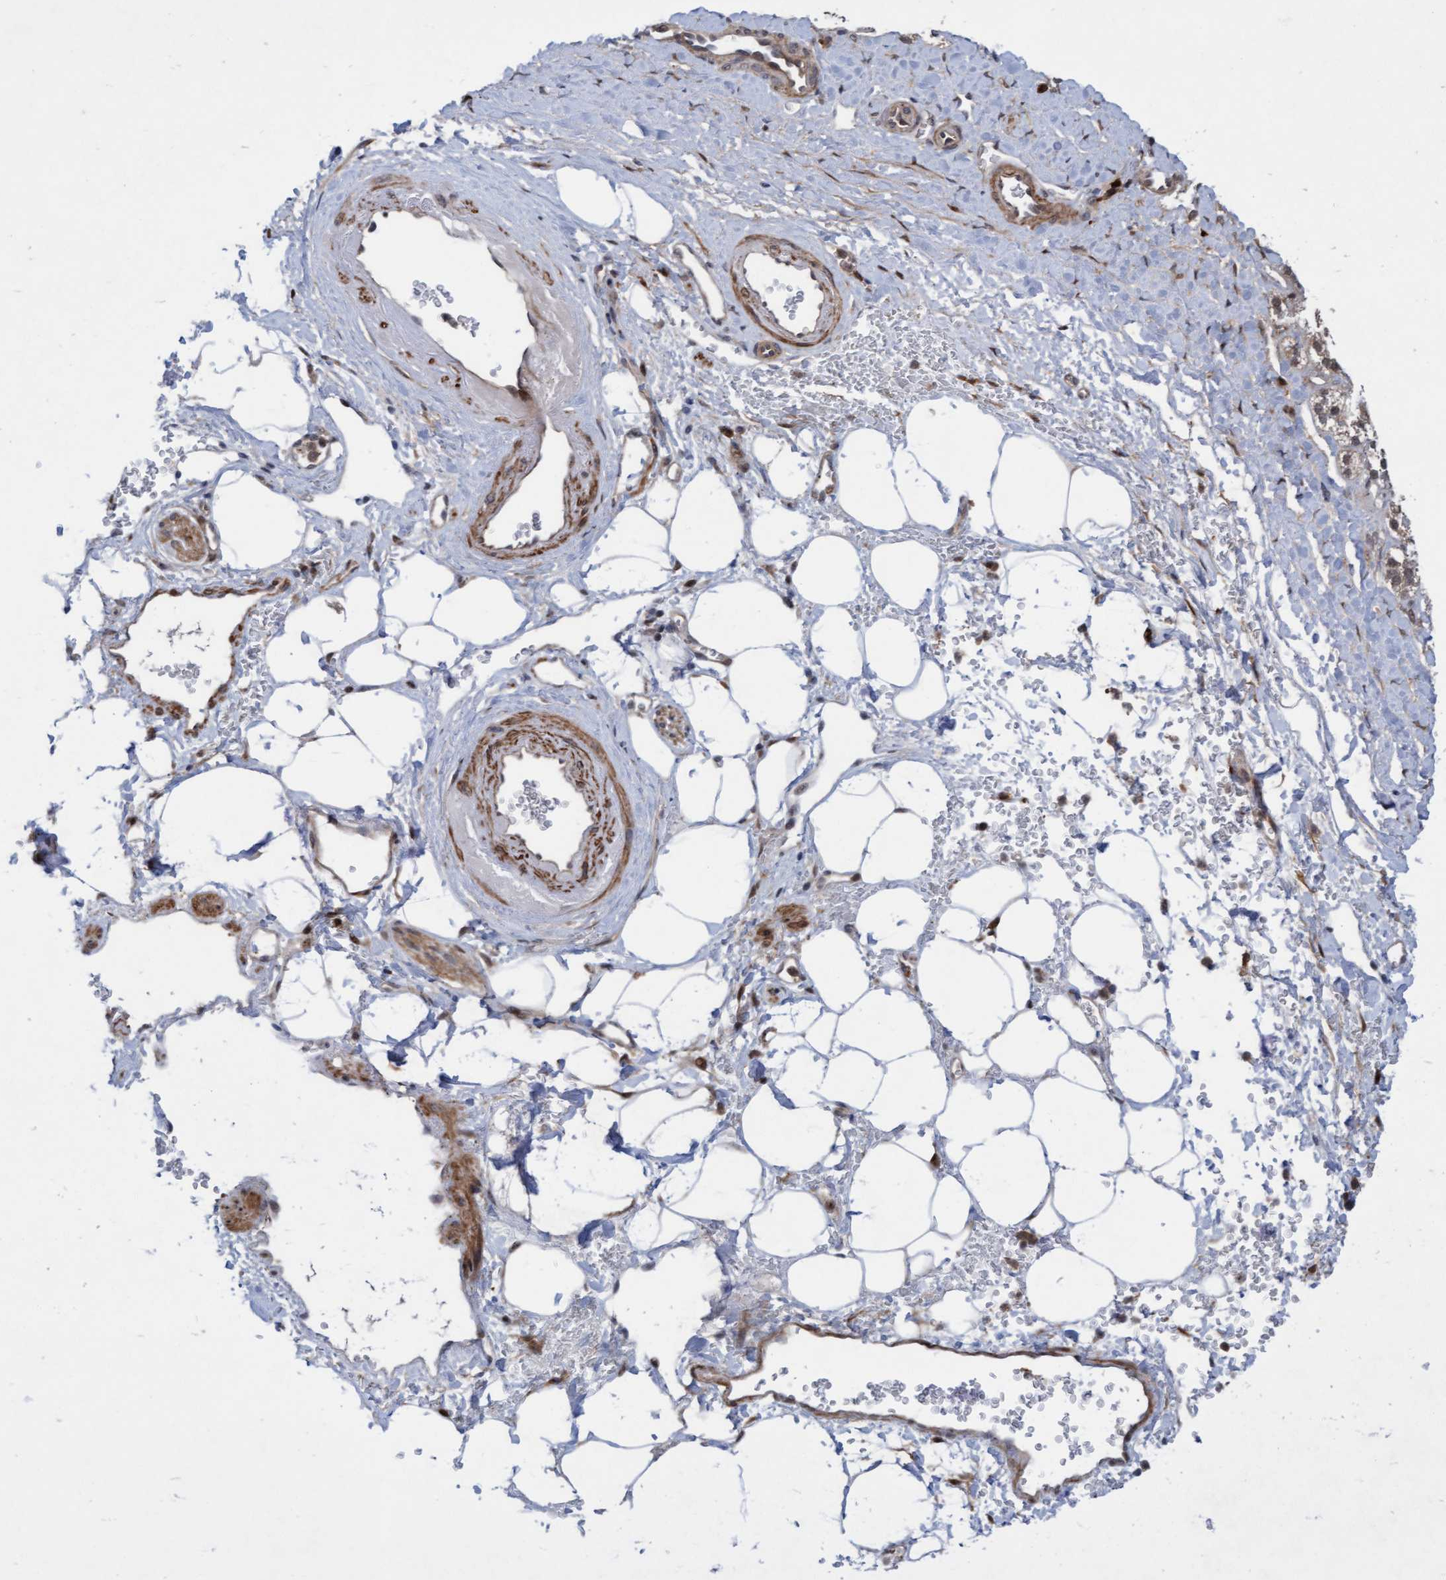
{"staining": {"intensity": "moderate", "quantity": "25%-75%", "location": "cytoplasmic/membranous,nuclear"}, "tissue": "adrenal gland", "cell_type": "Glandular cells", "image_type": "normal", "snomed": [{"axis": "morphology", "description": "Normal tissue, NOS"}, {"axis": "topography", "description": "Adrenal gland"}], "caption": "Human adrenal gland stained with a brown dye displays moderate cytoplasmic/membranous,nuclear positive positivity in approximately 25%-75% of glandular cells.", "gene": "RAP1GAP2", "patient": {"sex": "male", "age": 56}}